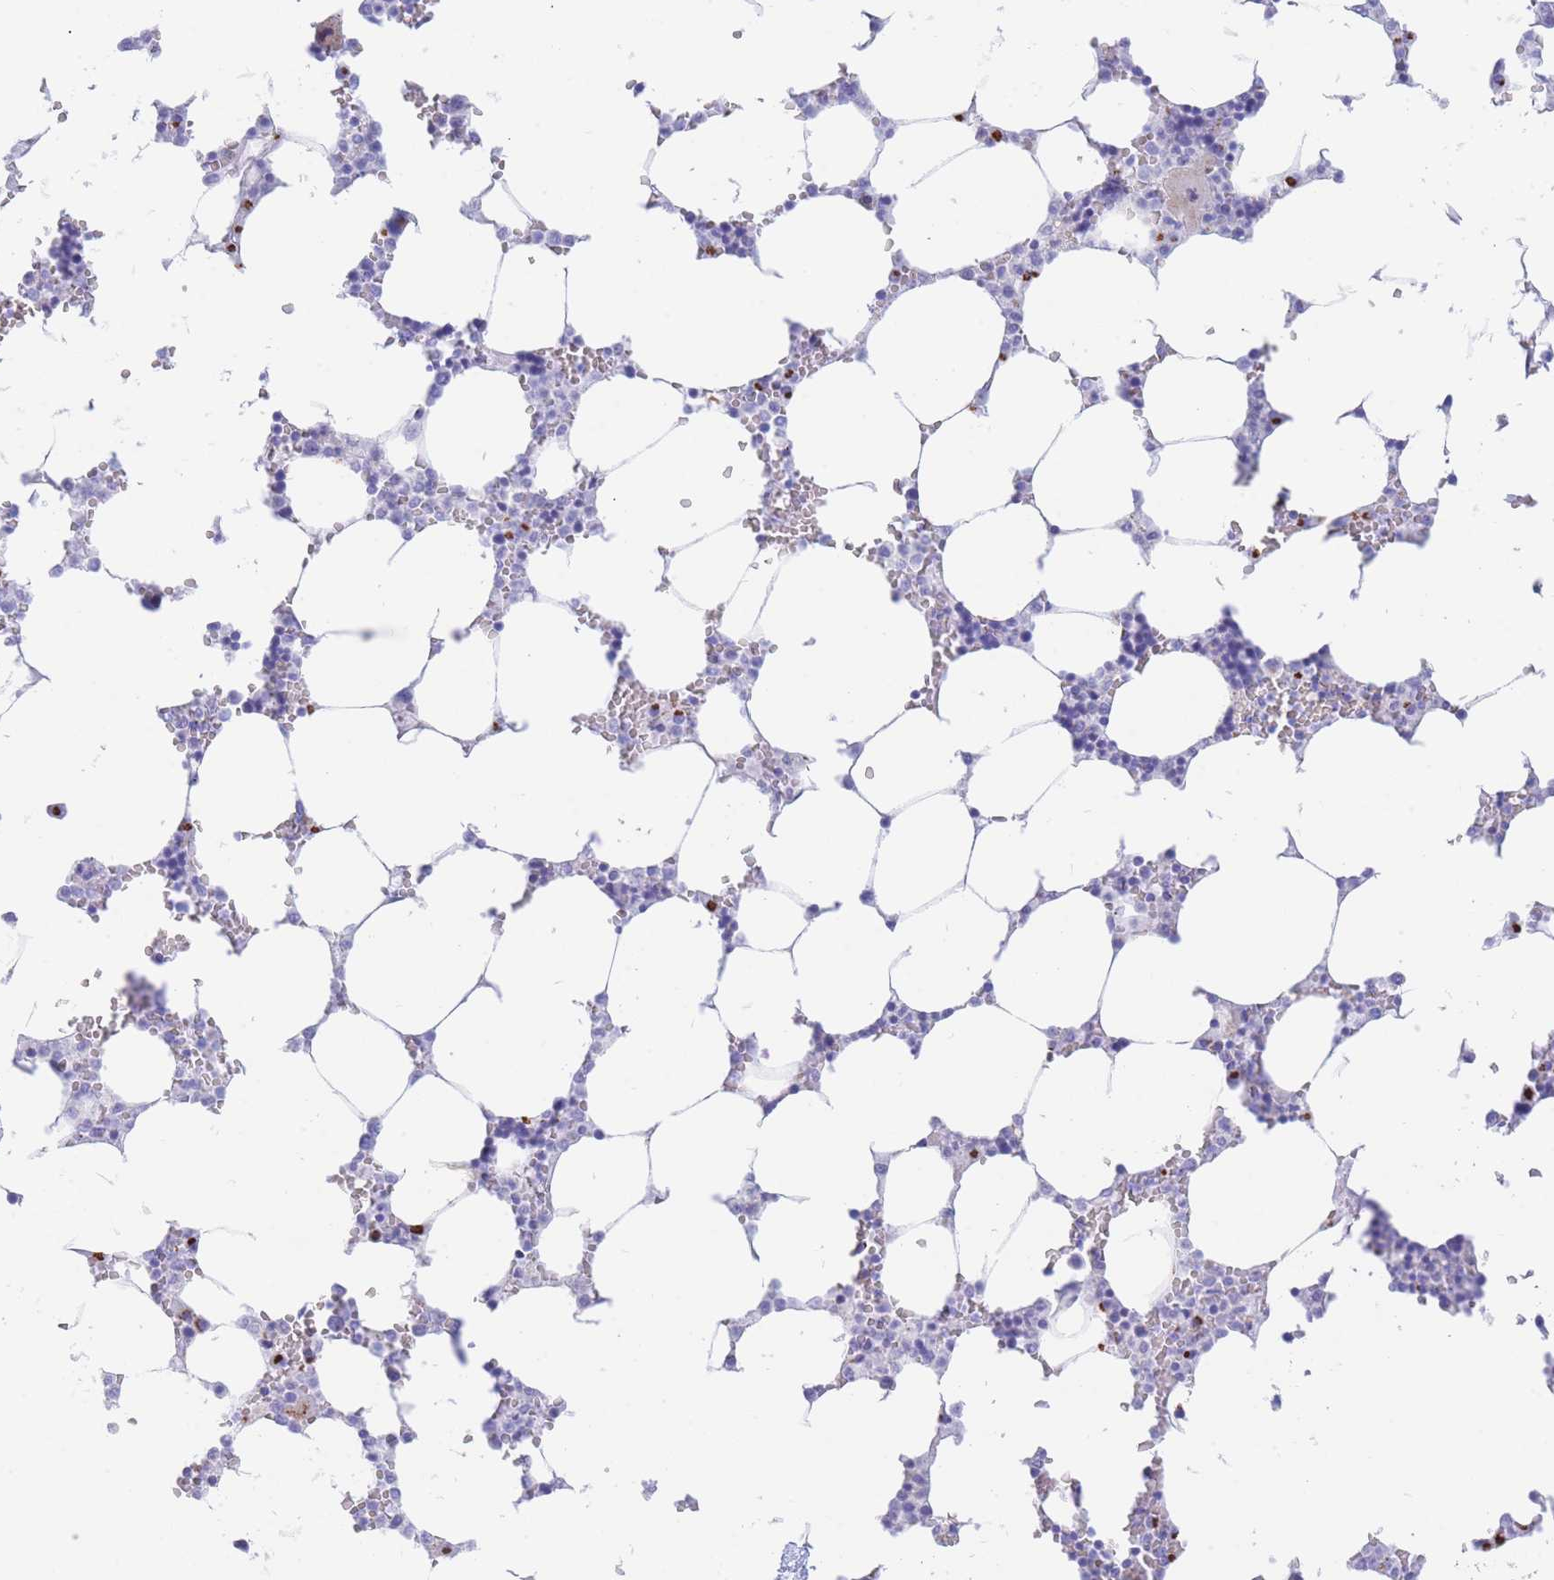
{"staining": {"intensity": "moderate", "quantity": "<25%", "location": "cytoplasmic/membranous"}, "tissue": "bone marrow", "cell_type": "Hematopoietic cells", "image_type": "normal", "snomed": [{"axis": "morphology", "description": "Normal tissue, NOS"}, {"axis": "topography", "description": "Bone marrow"}], "caption": "Brown immunohistochemical staining in unremarkable human bone marrow reveals moderate cytoplasmic/membranous expression in about <25% of hematopoietic cells.", "gene": "FAM3C", "patient": {"sex": "male", "age": 64}}